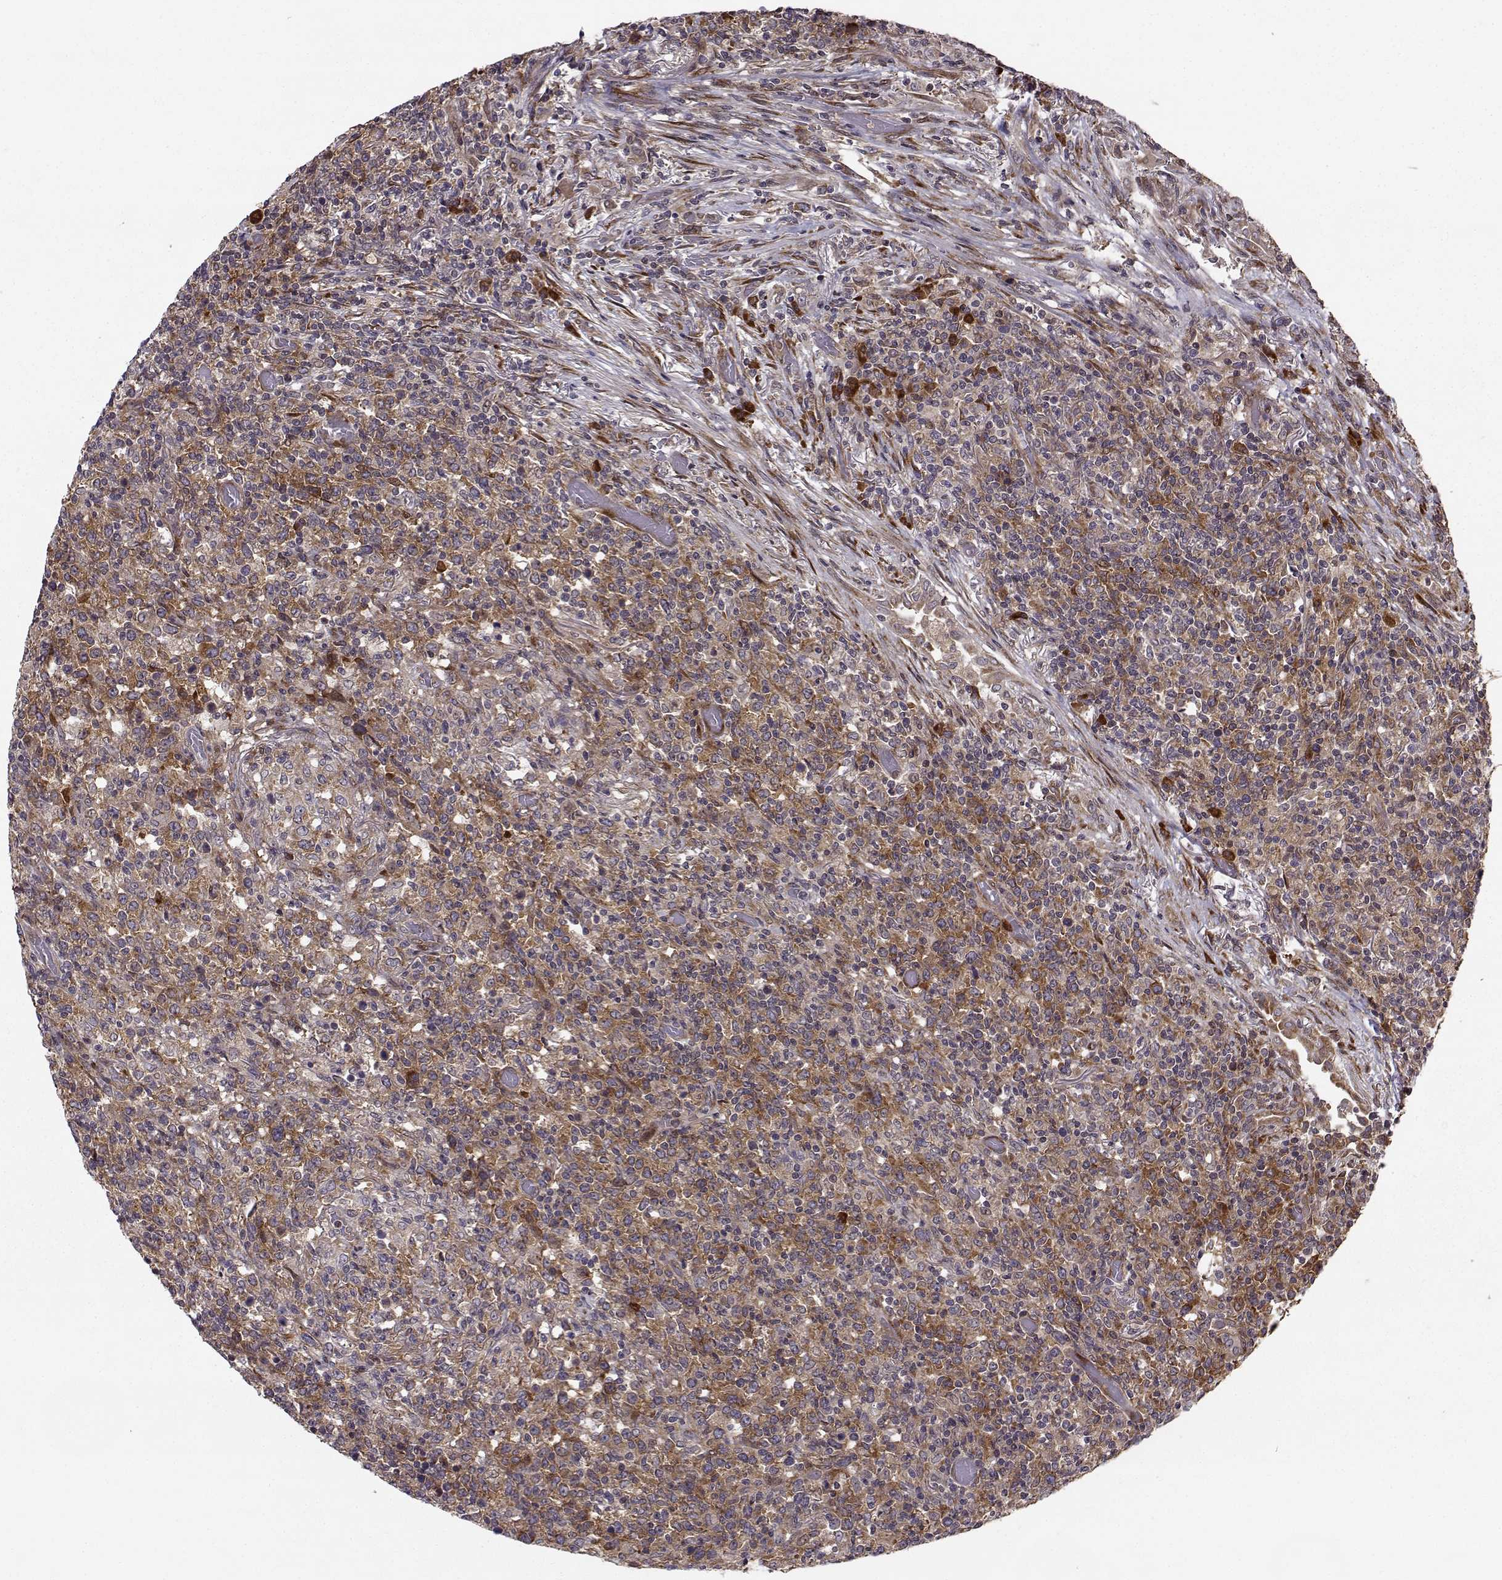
{"staining": {"intensity": "moderate", "quantity": ">75%", "location": "cytoplasmic/membranous"}, "tissue": "lymphoma", "cell_type": "Tumor cells", "image_type": "cancer", "snomed": [{"axis": "morphology", "description": "Malignant lymphoma, non-Hodgkin's type, High grade"}, {"axis": "topography", "description": "Lung"}], "caption": "Immunohistochemistry staining of lymphoma, which shows medium levels of moderate cytoplasmic/membranous expression in approximately >75% of tumor cells indicating moderate cytoplasmic/membranous protein positivity. The staining was performed using DAB (brown) for protein detection and nuclei were counterstained in hematoxylin (blue).", "gene": "RPL31", "patient": {"sex": "male", "age": 79}}